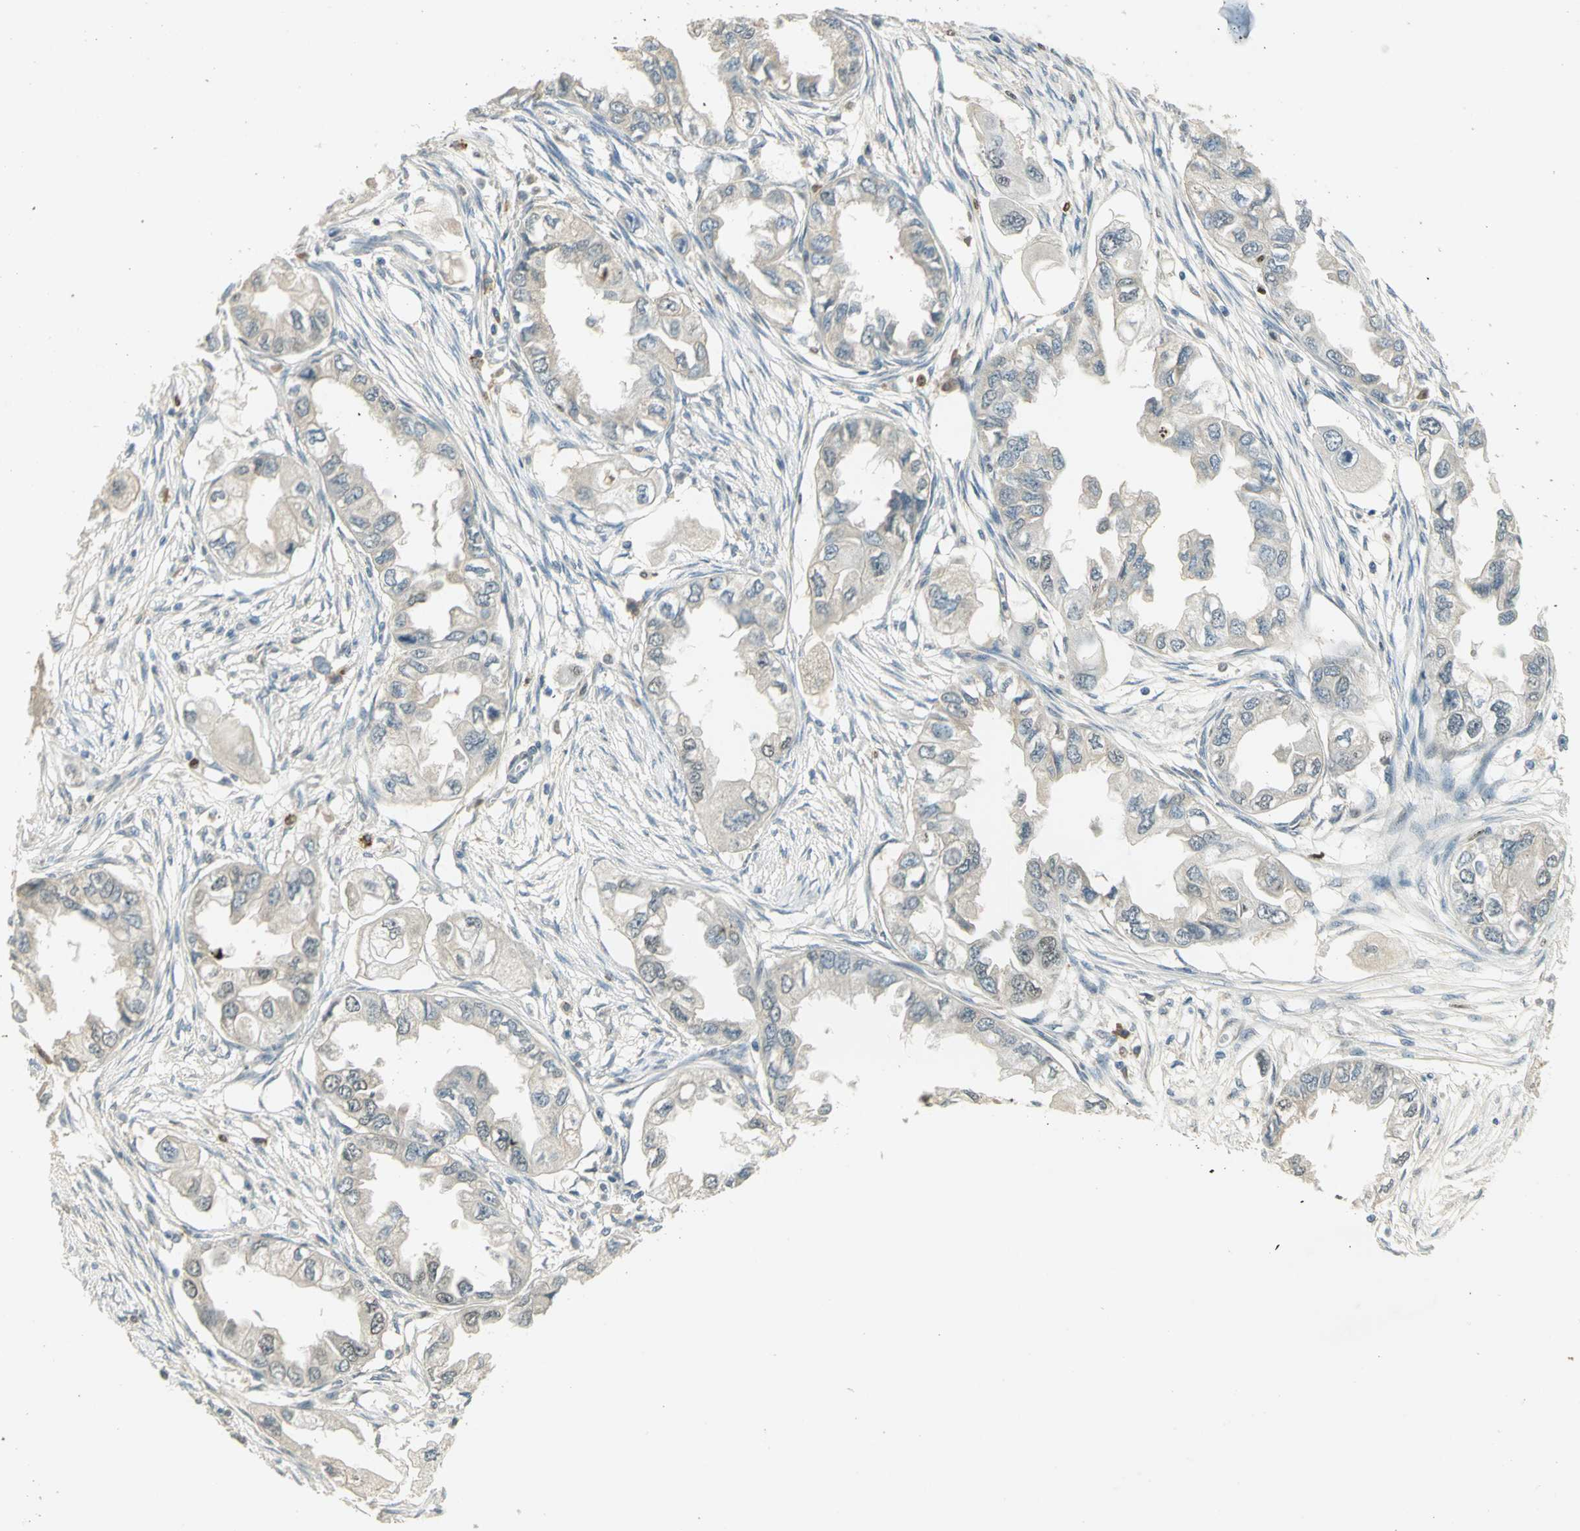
{"staining": {"intensity": "strong", "quantity": ">75%", "location": "nuclear"}, "tissue": "endometrial cancer", "cell_type": "Tumor cells", "image_type": "cancer", "snomed": [{"axis": "morphology", "description": "Adenocarcinoma, NOS"}, {"axis": "topography", "description": "Endometrium"}], "caption": "Immunohistochemistry micrograph of neoplastic tissue: human endometrial adenocarcinoma stained using immunohistochemistry (IHC) exhibits high levels of strong protein expression localized specifically in the nuclear of tumor cells, appearing as a nuclear brown color.", "gene": "AK6", "patient": {"sex": "female", "age": 67}}